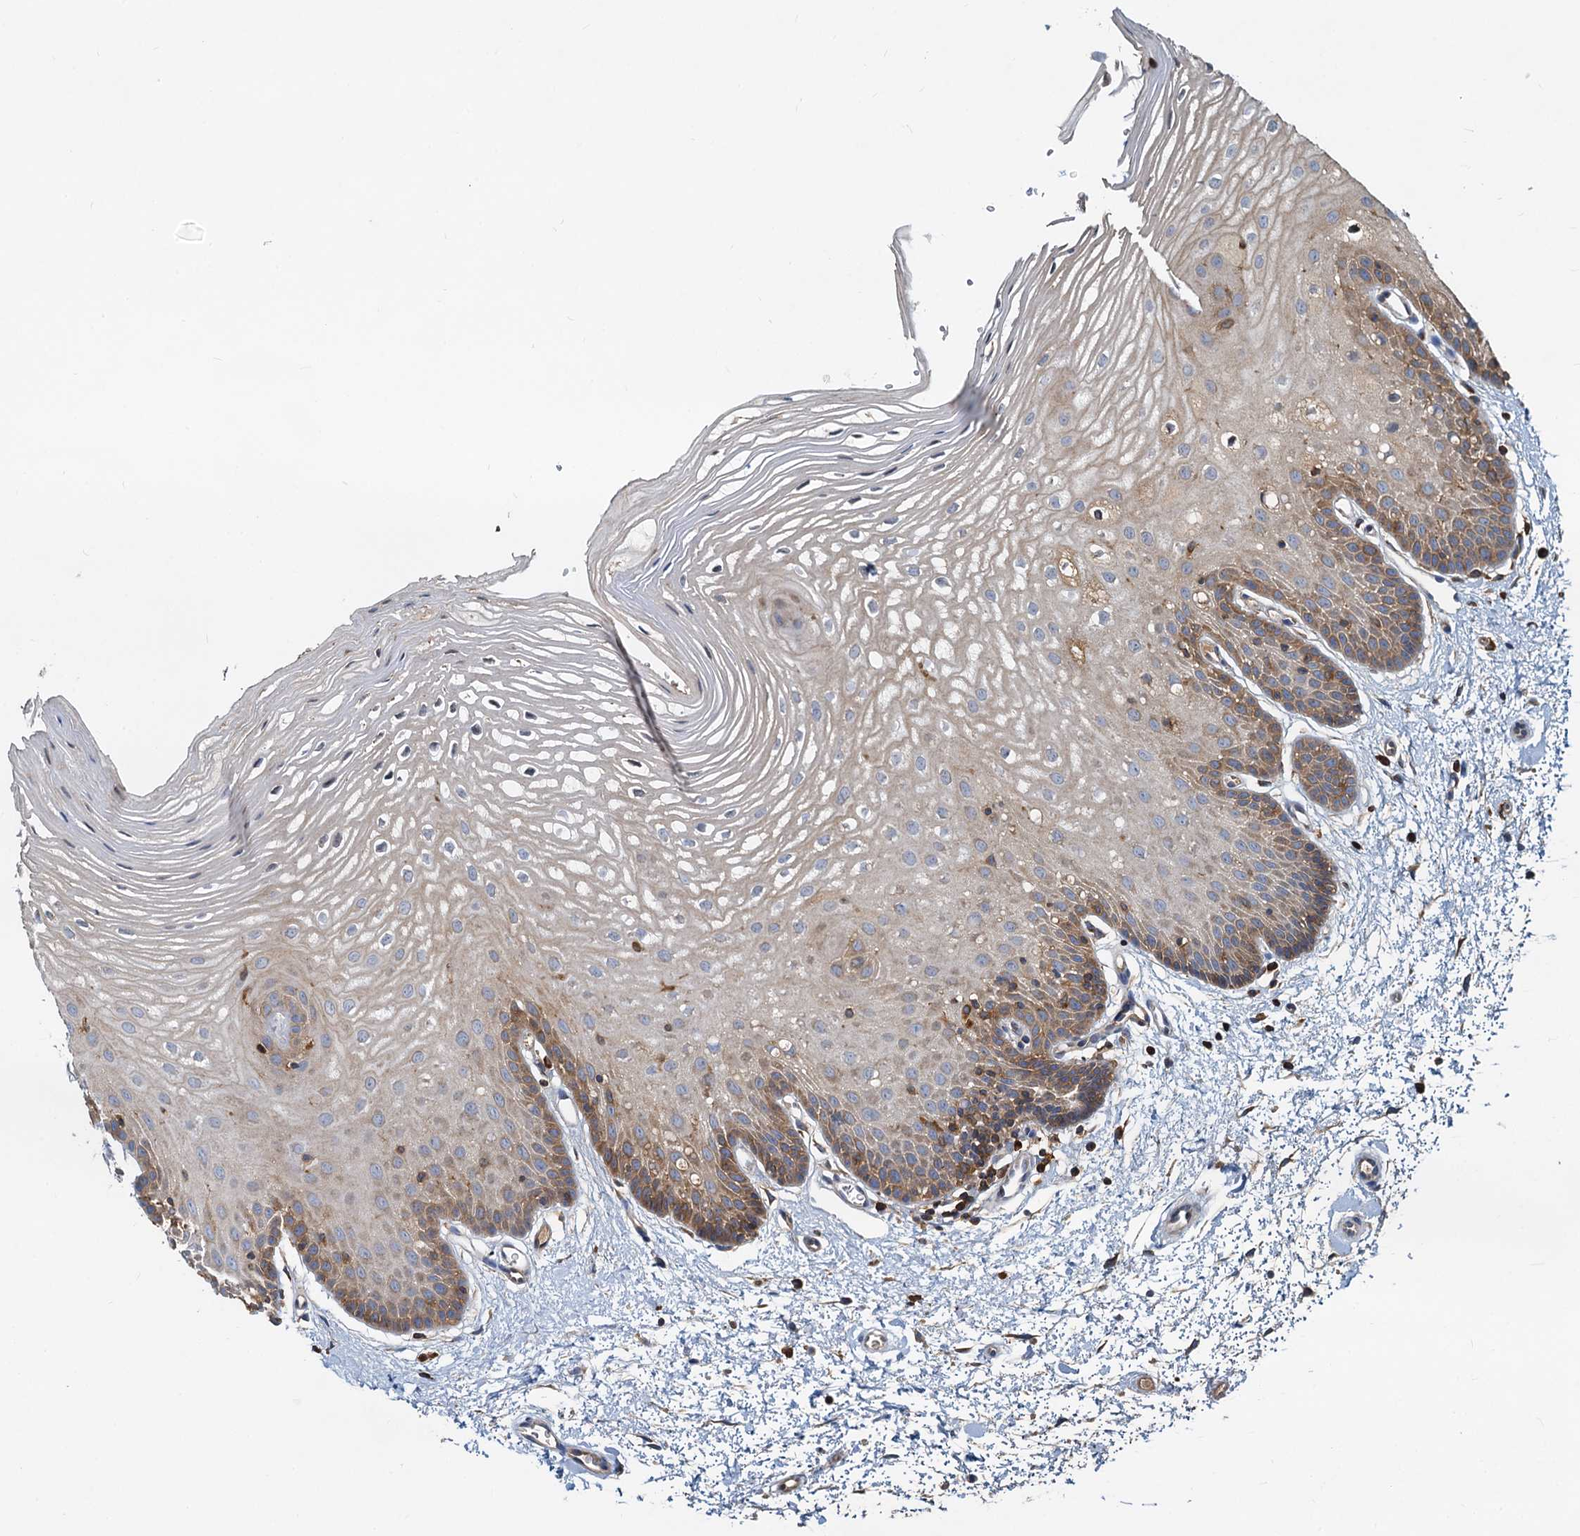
{"staining": {"intensity": "moderate", "quantity": "25%-75%", "location": "cytoplasmic/membranous"}, "tissue": "oral mucosa", "cell_type": "Squamous epithelial cells", "image_type": "normal", "snomed": [{"axis": "morphology", "description": "Normal tissue, NOS"}, {"axis": "topography", "description": "Oral tissue"}, {"axis": "topography", "description": "Tounge, NOS"}], "caption": "The immunohistochemical stain shows moderate cytoplasmic/membranous expression in squamous epithelial cells of benign oral mucosa. (DAB = brown stain, brightfield microscopy at high magnification).", "gene": "LNX2", "patient": {"sex": "female", "age": 73}}